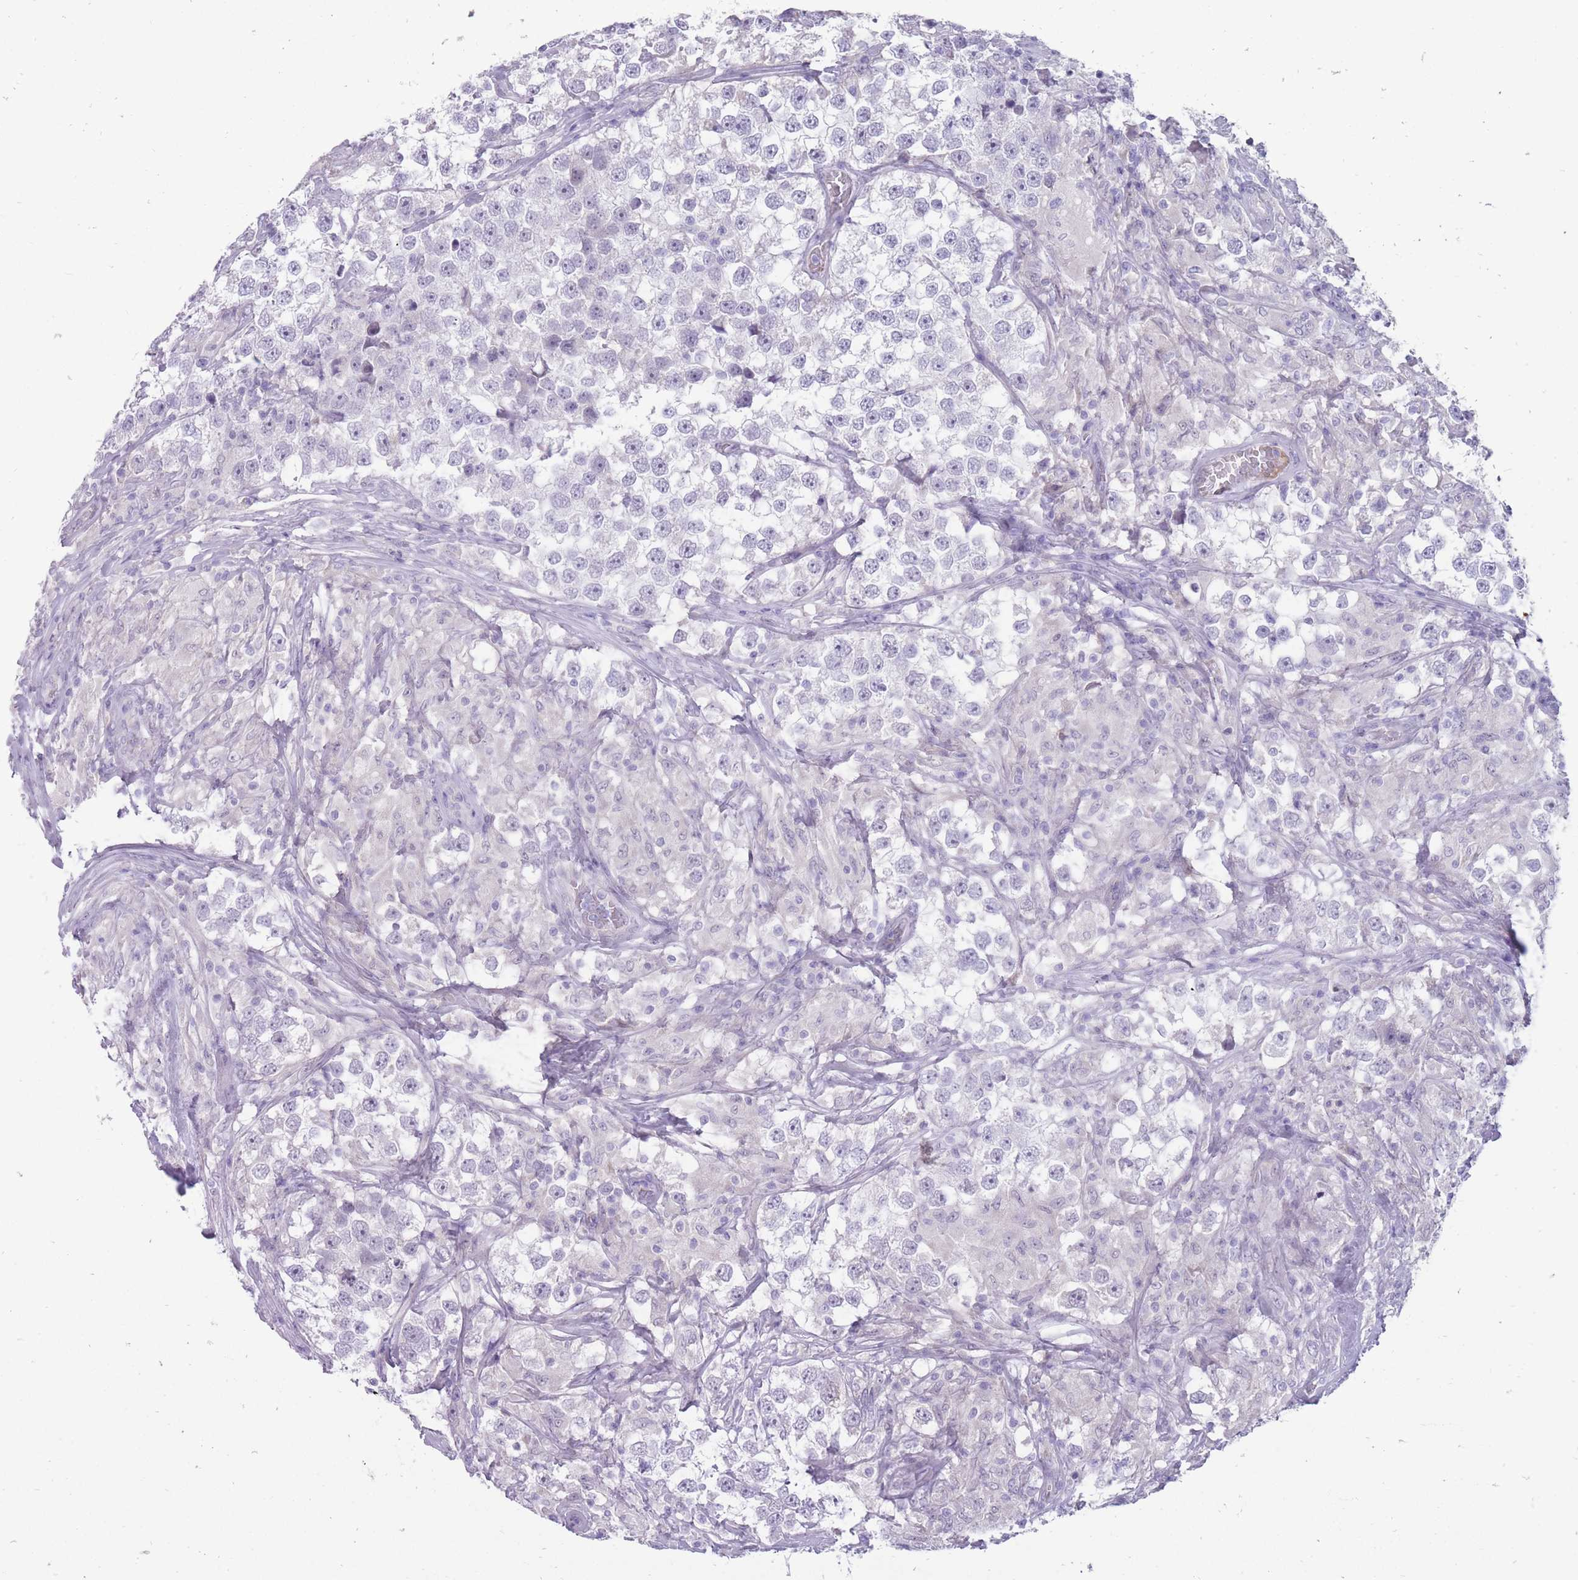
{"staining": {"intensity": "negative", "quantity": "none", "location": "none"}, "tissue": "testis cancer", "cell_type": "Tumor cells", "image_type": "cancer", "snomed": [{"axis": "morphology", "description": "Seminoma, NOS"}, {"axis": "topography", "description": "Testis"}], "caption": "Immunohistochemistry (IHC) of testis seminoma displays no expression in tumor cells. (Brightfield microscopy of DAB (3,3'-diaminobenzidine) immunohistochemistry at high magnification).", "gene": "ERICH4", "patient": {"sex": "male", "age": 46}}